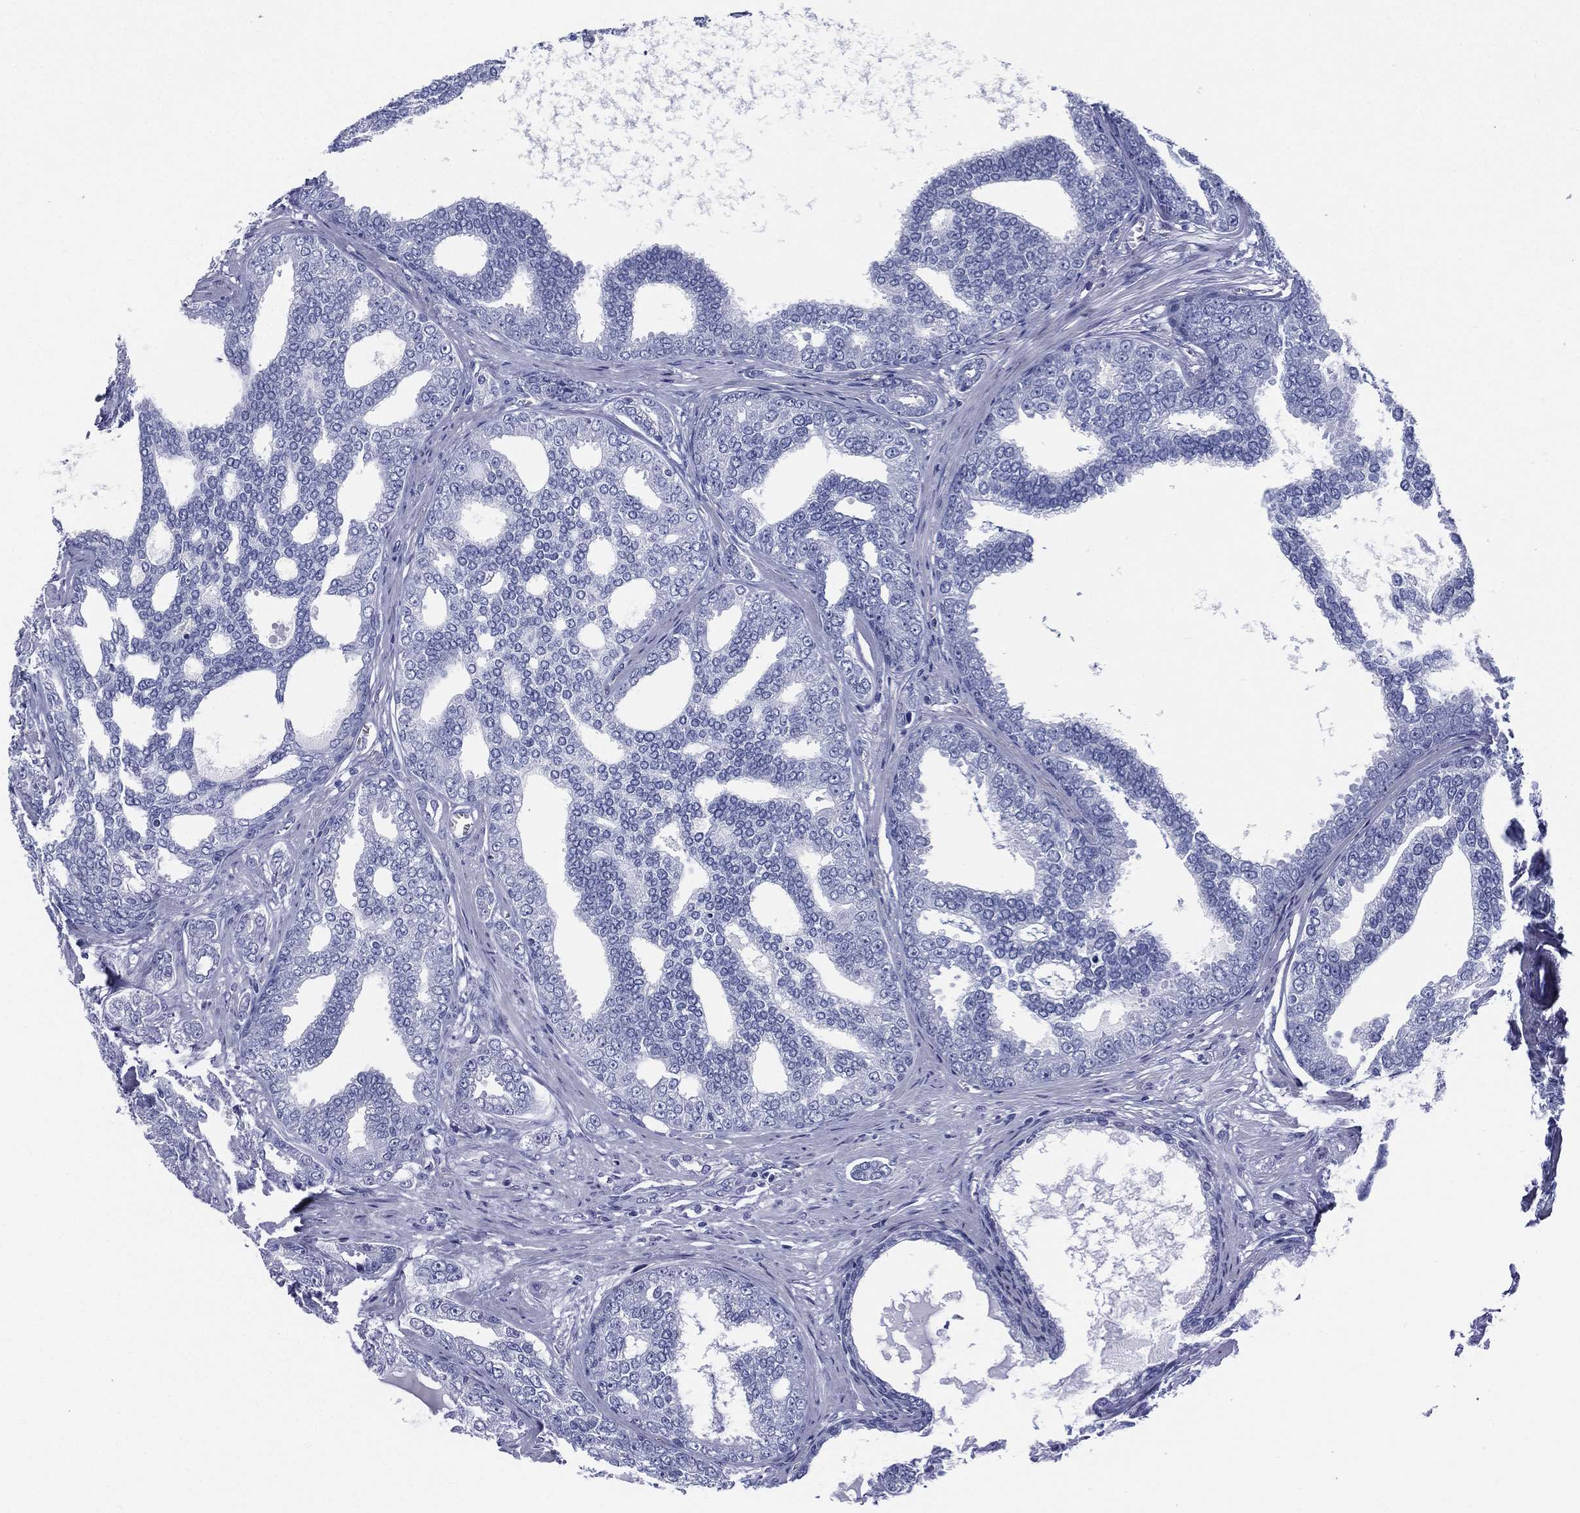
{"staining": {"intensity": "negative", "quantity": "none", "location": "none"}, "tissue": "prostate cancer", "cell_type": "Tumor cells", "image_type": "cancer", "snomed": [{"axis": "morphology", "description": "Adenocarcinoma, NOS"}, {"axis": "topography", "description": "Prostate"}], "caption": "DAB (3,3'-diaminobenzidine) immunohistochemical staining of prostate cancer demonstrates no significant expression in tumor cells.", "gene": "RSPH4A", "patient": {"sex": "male", "age": 67}}